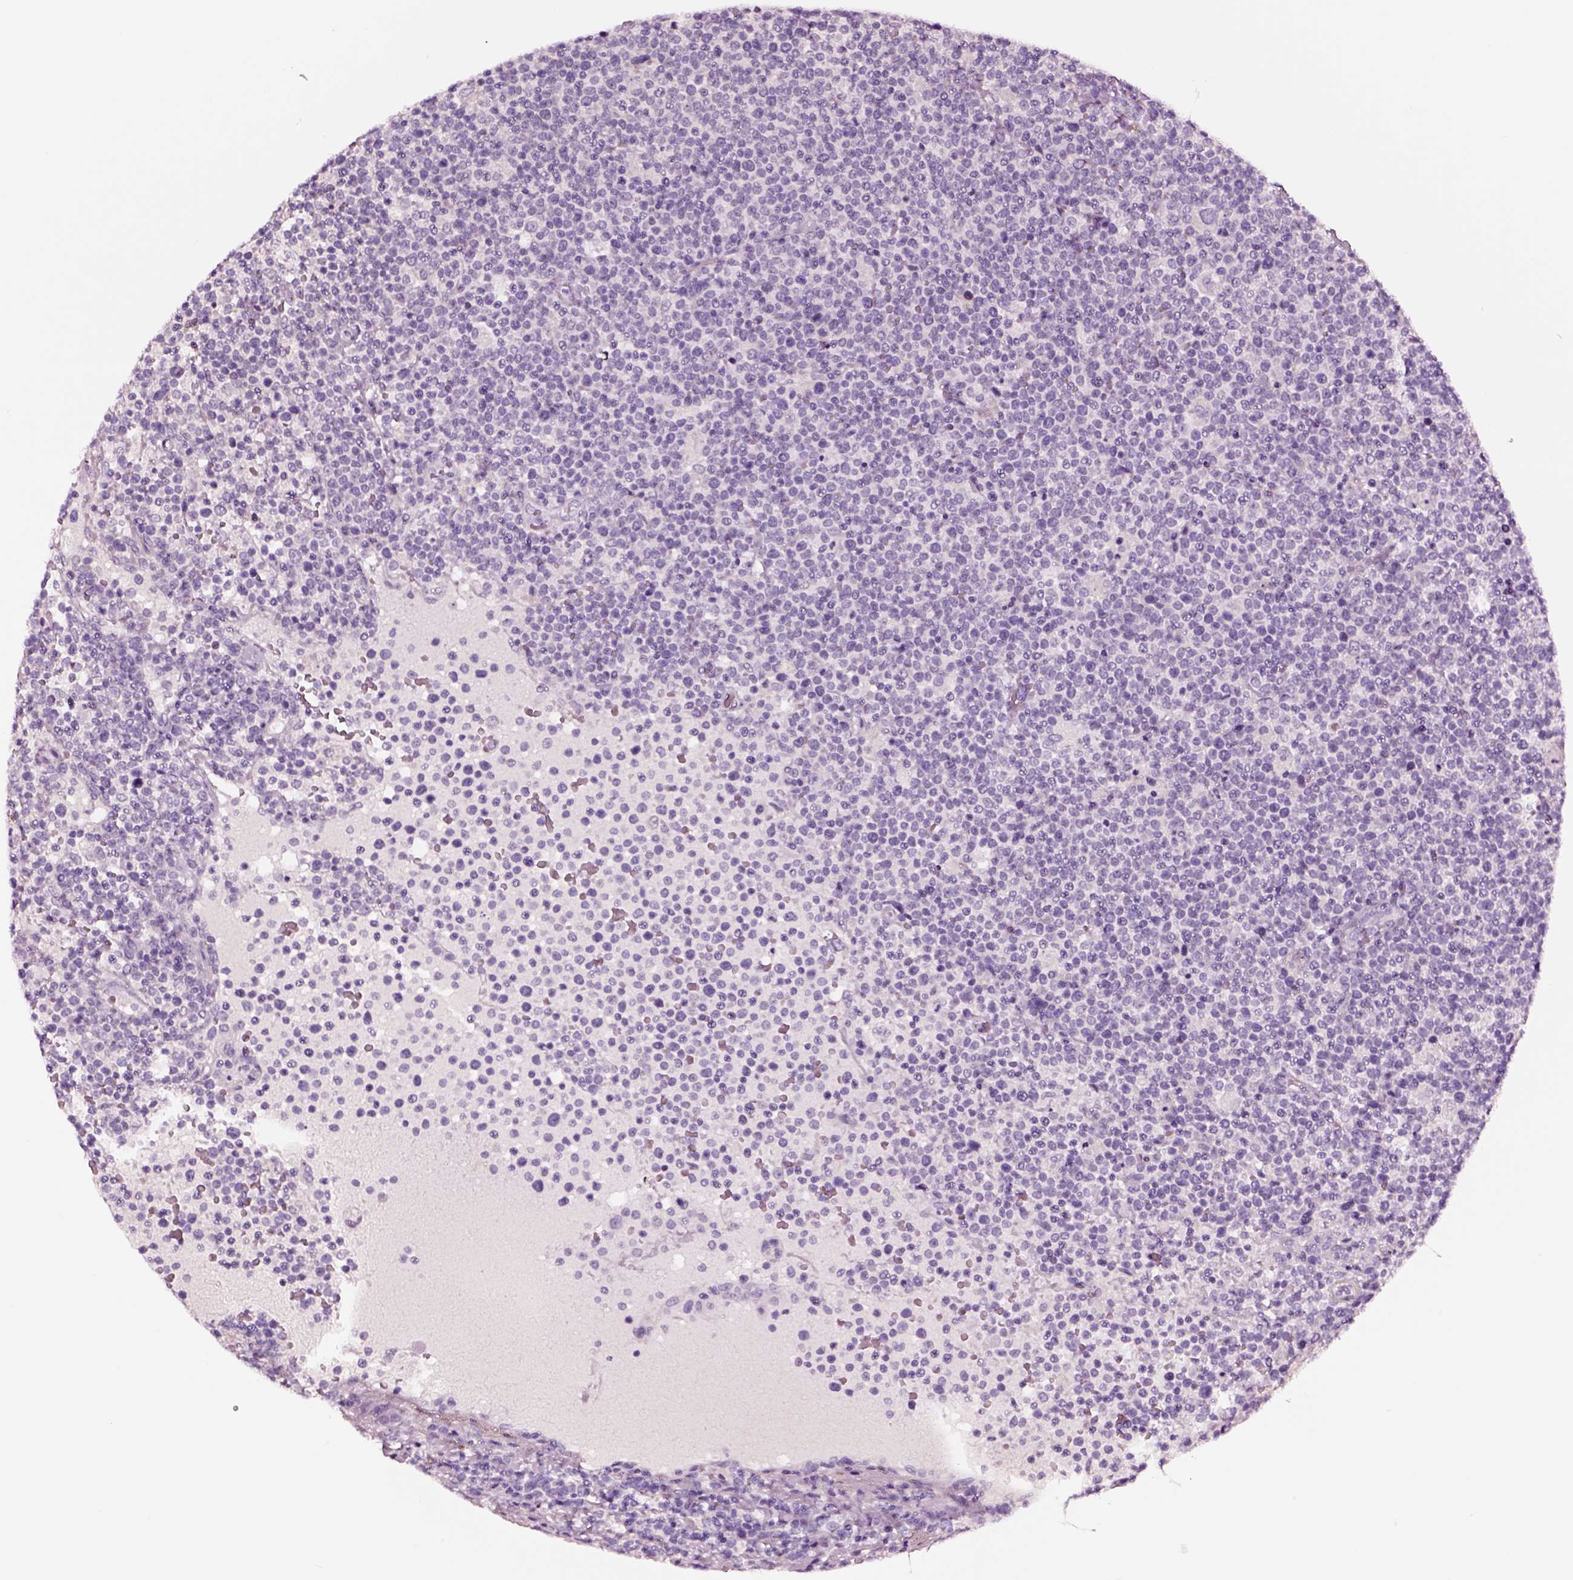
{"staining": {"intensity": "negative", "quantity": "none", "location": "none"}, "tissue": "lymphoma", "cell_type": "Tumor cells", "image_type": "cancer", "snomed": [{"axis": "morphology", "description": "Malignant lymphoma, non-Hodgkin's type, High grade"}, {"axis": "topography", "description": "Lymph node"}], "caption": "A photomicrograph of malignant lymphoma, non-Hodgkin's type (high-grade) stained for a protein displays no brown staining in tumor cells.", "gene": "SOX10", "patient": {"sex": "male", "age": 61}}